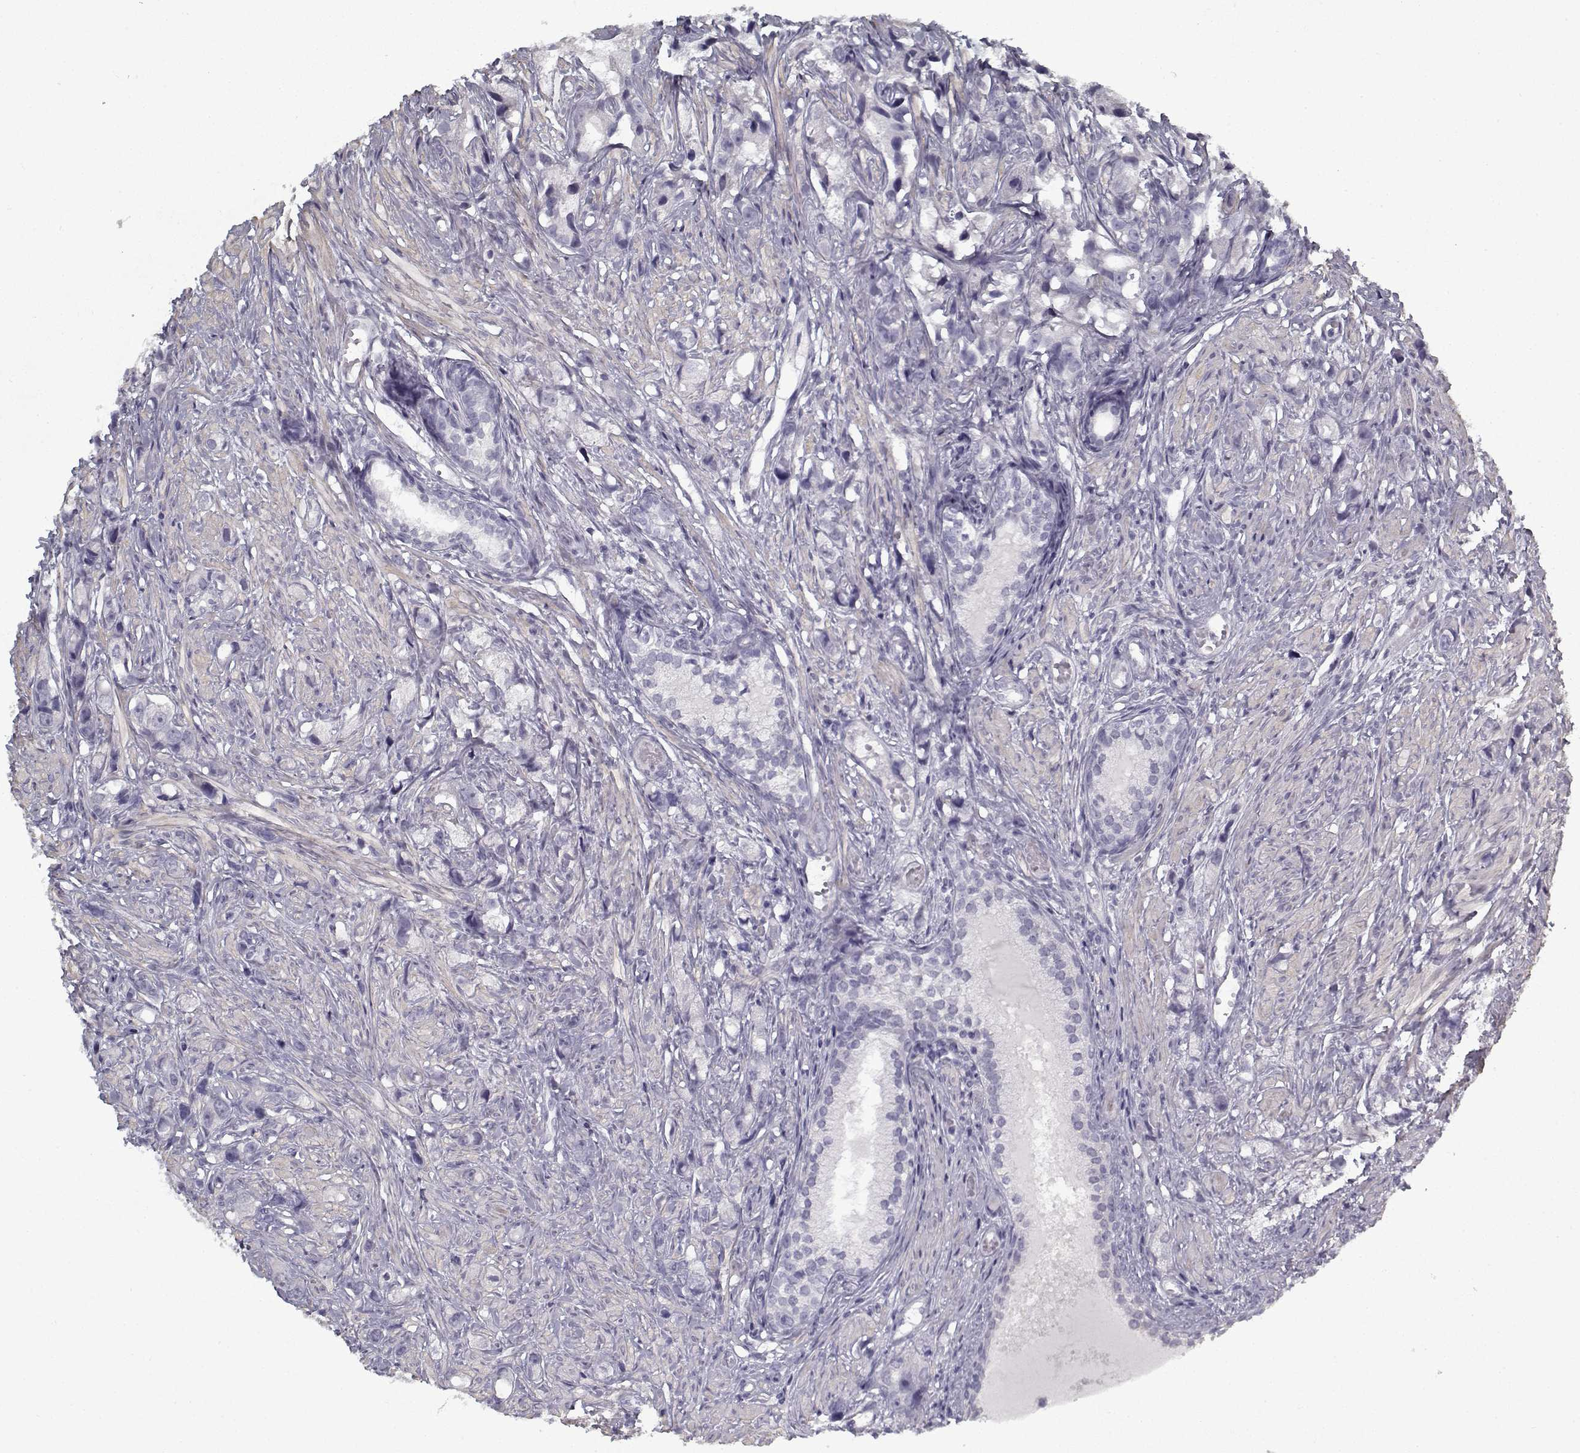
{"staining": {"intensity": "negative", "quantity": "none", "location": "none"}, "tissue": "prostate cancer", "cell_type": "Tumor cells", "image_type": "cancer", "snomed": [{"axis": "morphology", "description": "Adenocarcinoma, High grade"}, {"axis": "topography", "description": "Prostate"}], "caption": "Immunohistochemistry (IHC) image of human prostate cancer stained for a protein (brown), which demonstrates no expression in tumor cells.", "gene": "RNF32", "patient": {"sex": "male", "age": 75}}